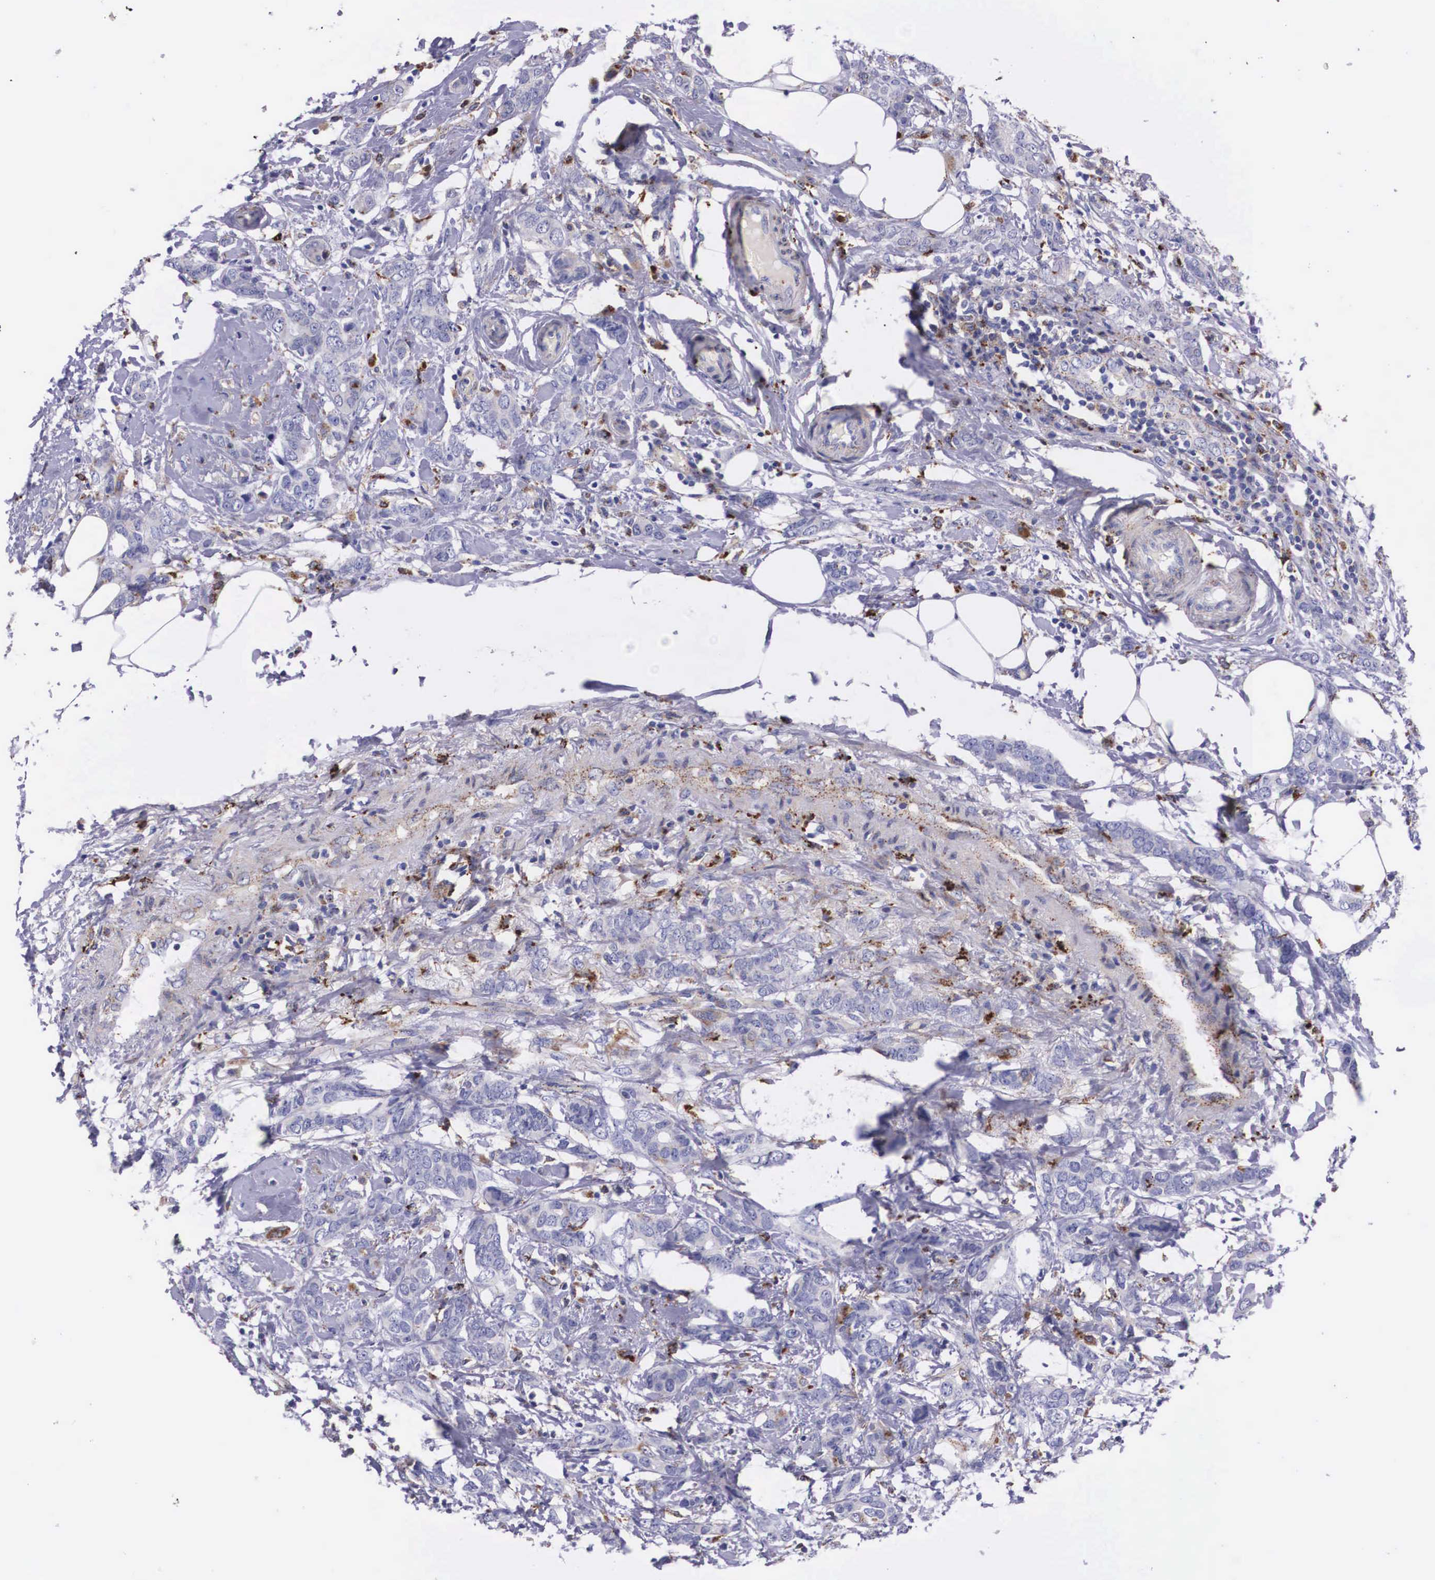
{"staining": {"intensity": "moderate", "quantity": "<25%", "location": "cytoplasmic/membranous"}, "tissue": "breast cancer", "cell_type": "Tumor cells", "image_type": "cancer", "snomed": [{"axis": "morphology", "description": "Duct carcinoma"}, {"axis": "topography", "description": "Breast"}], "caption": "Protein staining by IHC reveals moderate cytoplasmic/membranous positivity in approximately <25% of tumor cells in breast cancer (infiltrating ductal carcinoma).", "gene": "NAGA", "patient": {"sex": "female", "age": 53}}